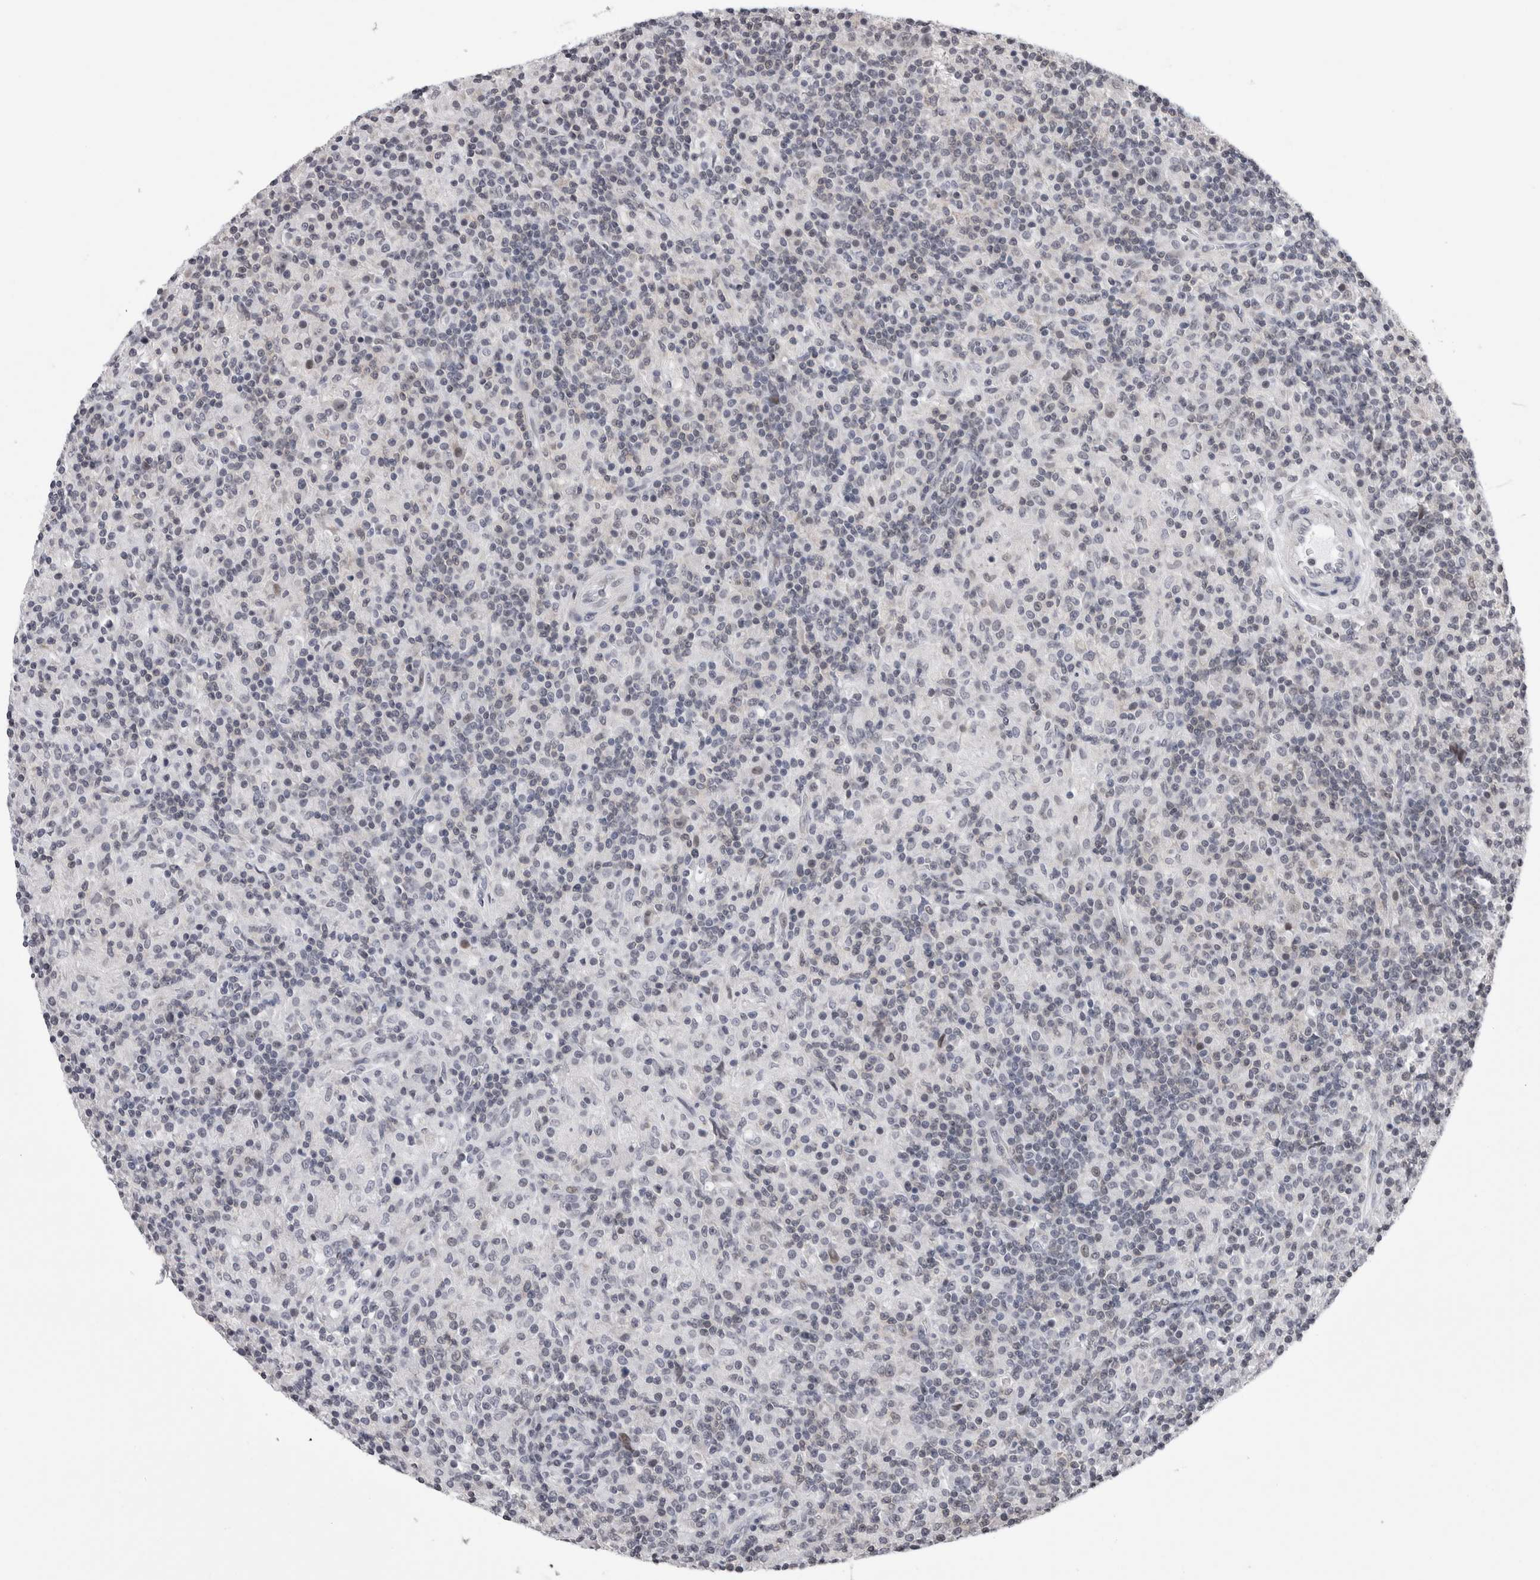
{"staining": {"intensity": "negative", "quantity": "none", "location": "none"}, "tissue": "lymphoma", "cell_type": "Tumor cells", "image_type": "cancer", "snomed": [{"axis": "morphology", "description": "Hodgkin's disease, NOS"}, {"axis": "topography", "description": "Lymph node"}], "caption": "Immunohistochemistry histopathology image of human Hodgkin's disease stained for a protein (brown), which shows no positivity in tumor cells. Brightfield microscopy of immunohistochemistry (IHC) stained with DAB (brown) and hematoxylin (blue), captured at high magnification.", "gene": "ZBTB11", "patient": {"sex": "male", "age": 70}}